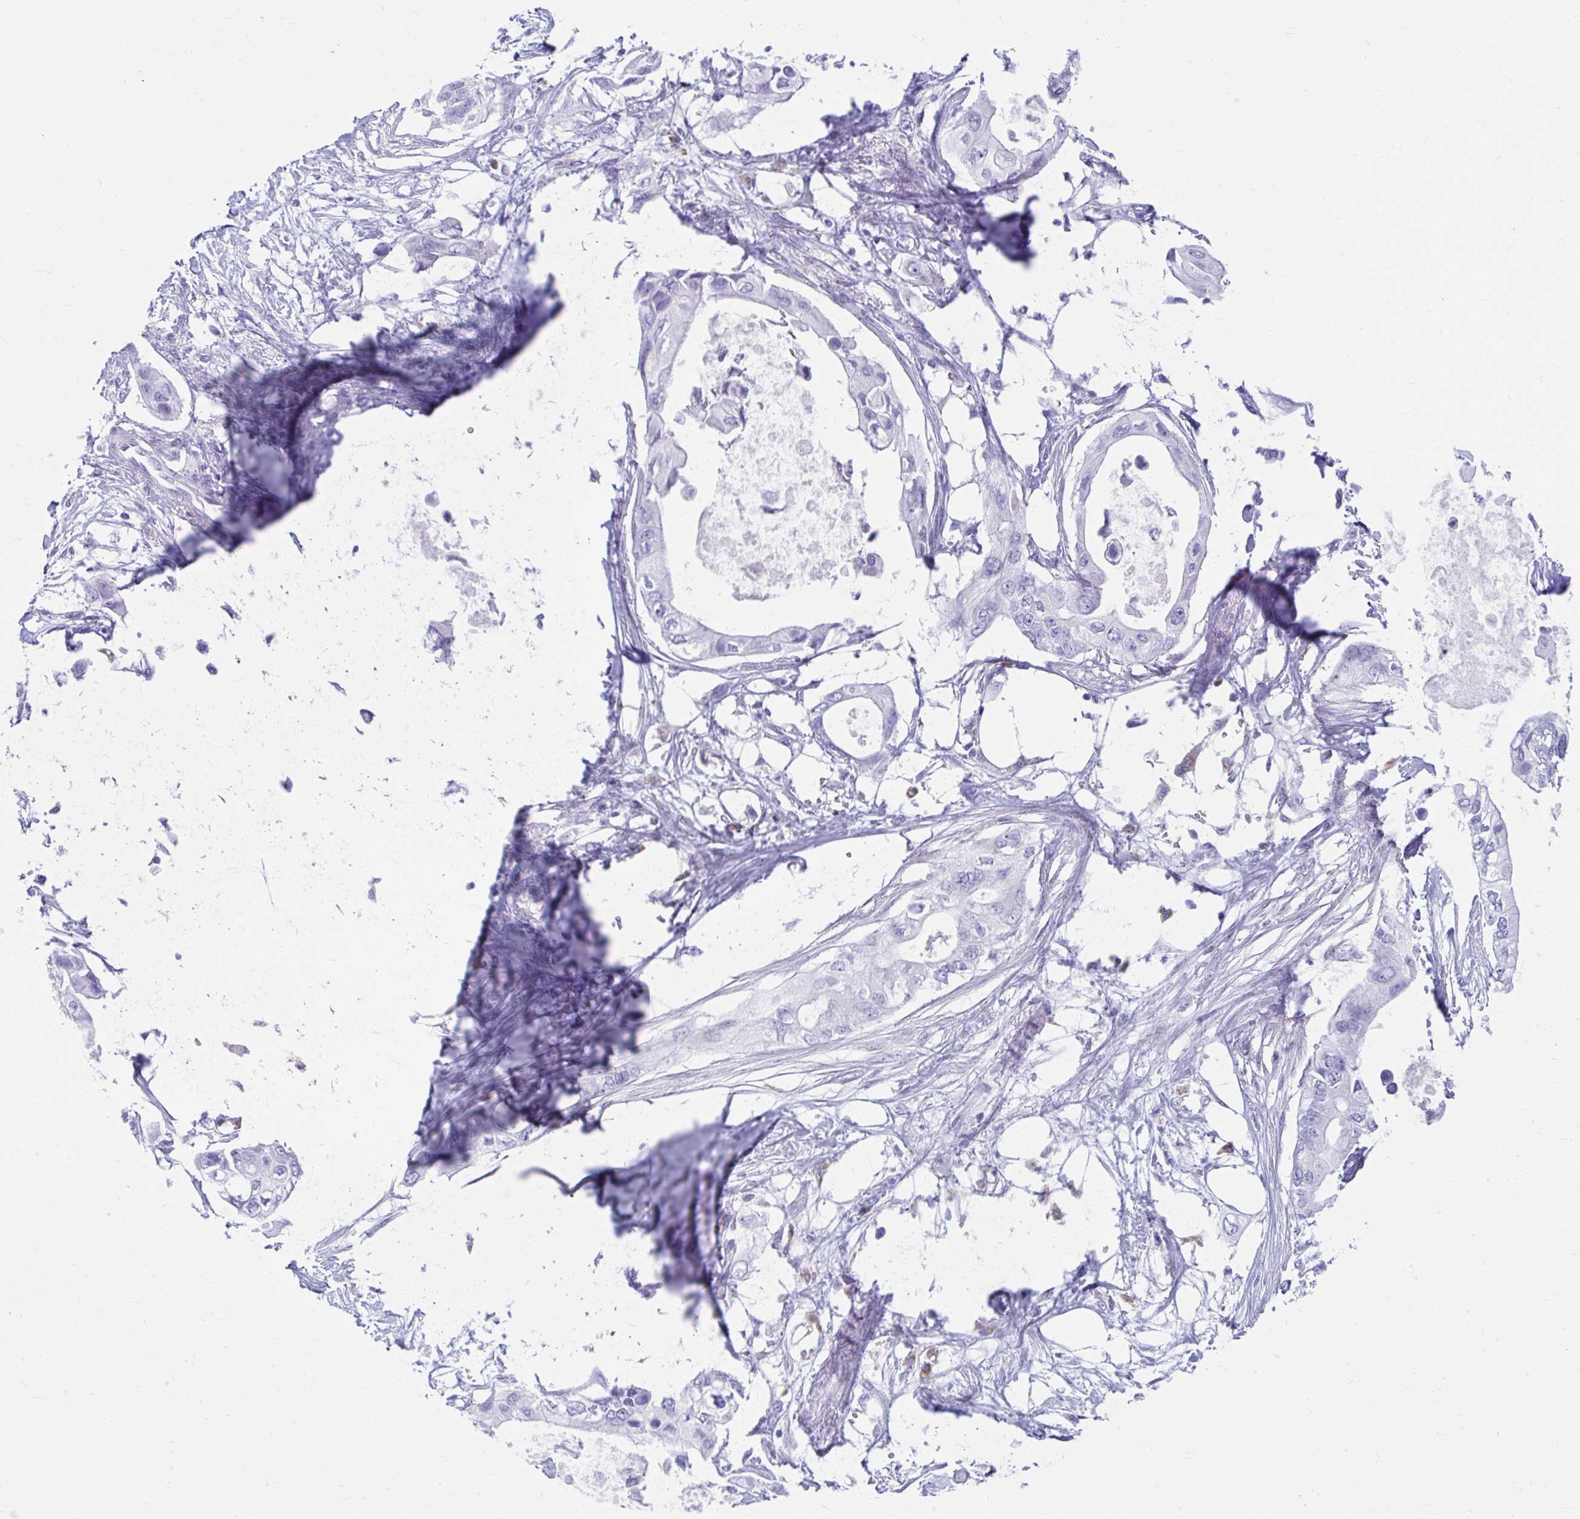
{"staining": {"intensity": "negative", "quantity": "none", "location": "none"}, "tissue": "pancreatic cancer", "cell_type": "Tumor cells", "image_type": "cancer", "snomed": [{"axis": "morphology", "description": "Adenocarcinoma, NOS"}, {"axis": "topography", "description": "Pancreas"}], "caption": "IHC image of adenocarcinoma (pancreatic) stained for a protein (brown), which reveals no staining in tumor cells.", "gene": "ISL1", "patient": {"sex": "female", "age": 63}}